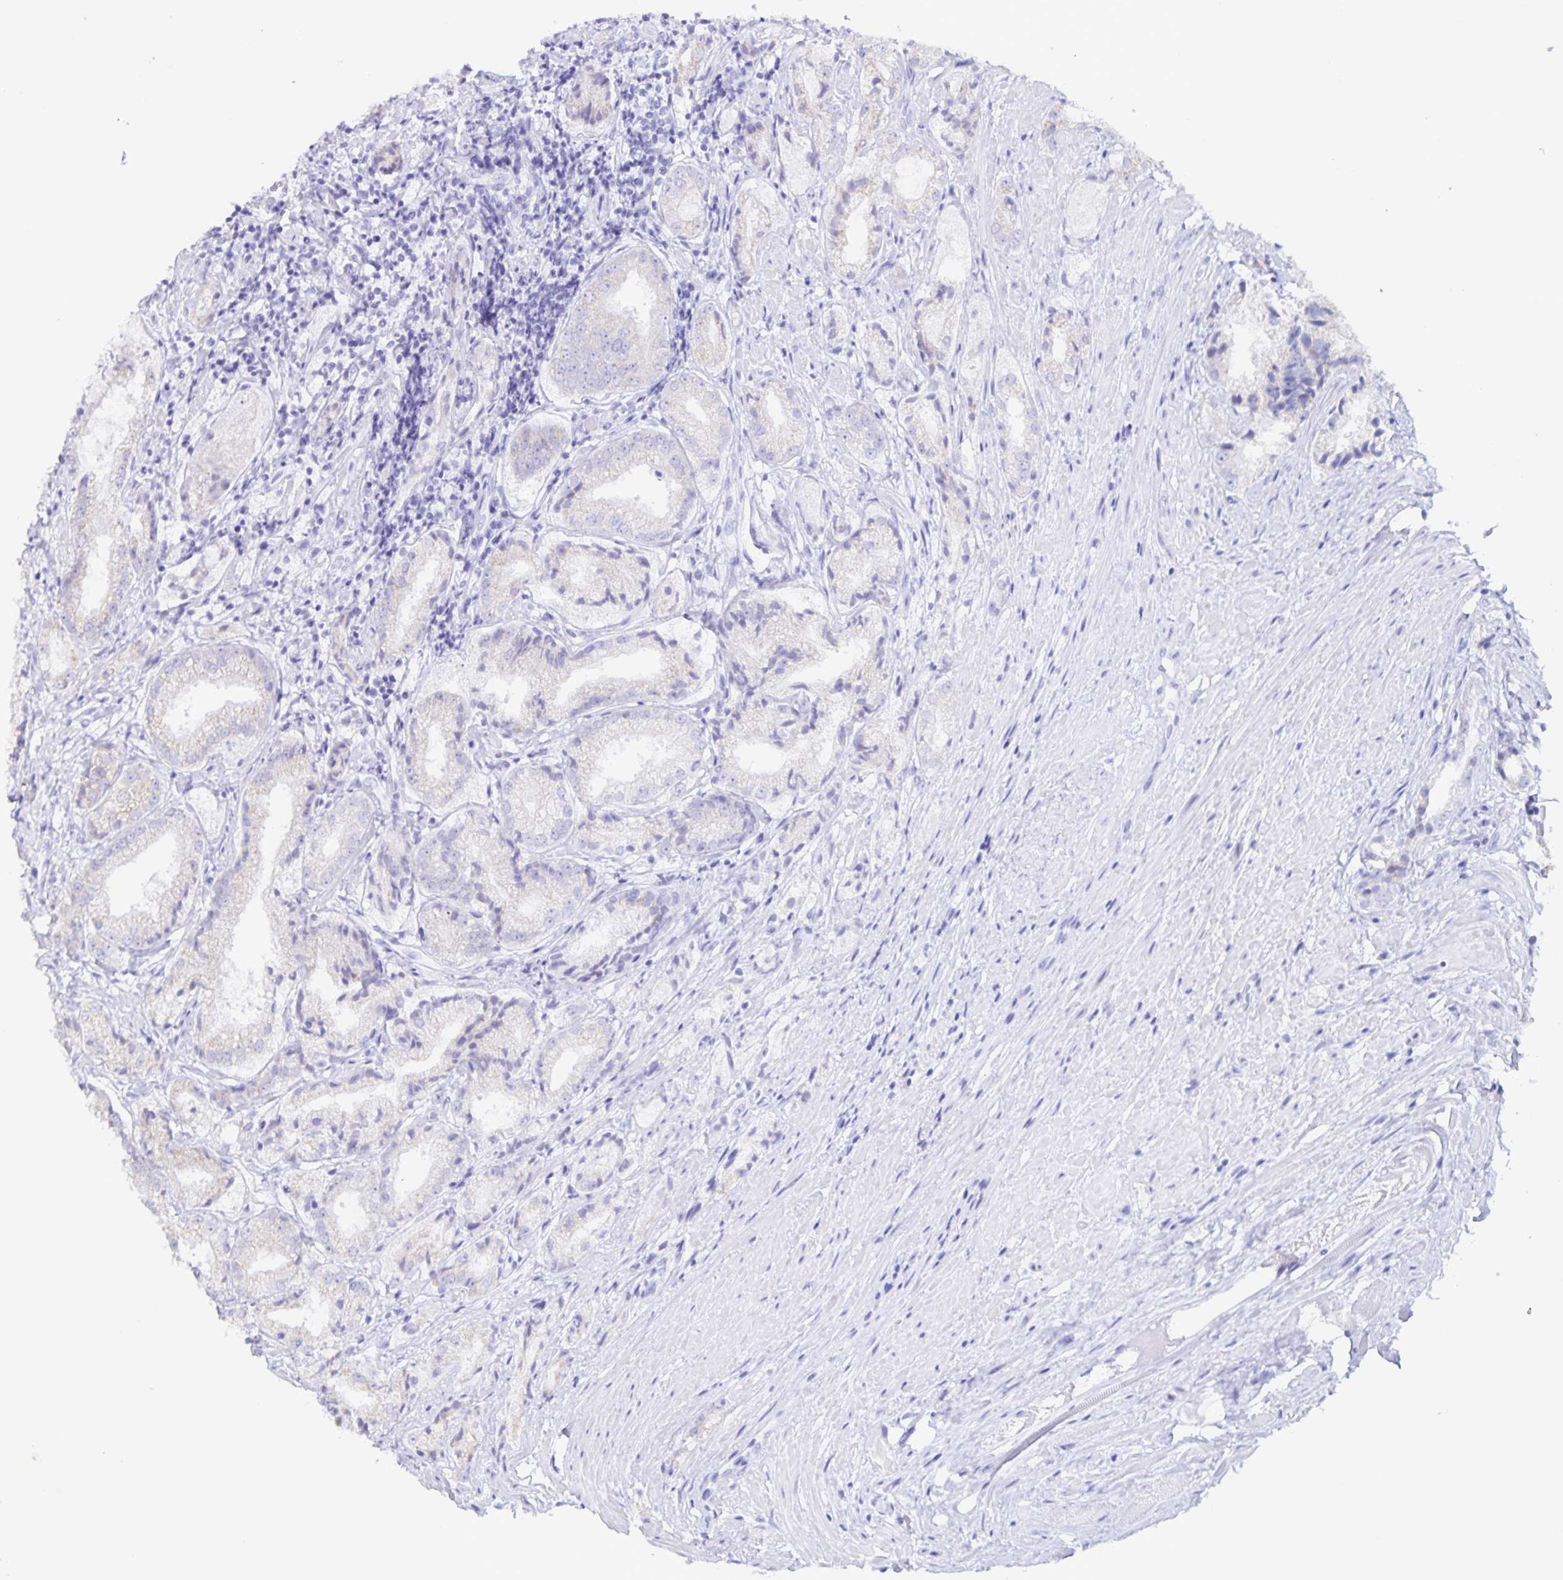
{"staining": {"intensity": "weak", "quantity": "<25%", "location": "cytoplasmic/membranous"}, "tissue": "prostate cancer", "cell_type": "Tumor cells", "image_type": "cancer", "snomed": [{"axis": "morphology", "description": "Adenocarcinoma, High grade"}, {"axis": "topography", "description": "Prostate"}], "caption": "IHC of human prostate cancer displays no staining in tumor cells.", "gene": "RPL36A", "patient": {"sex": "male", "age": 61}}